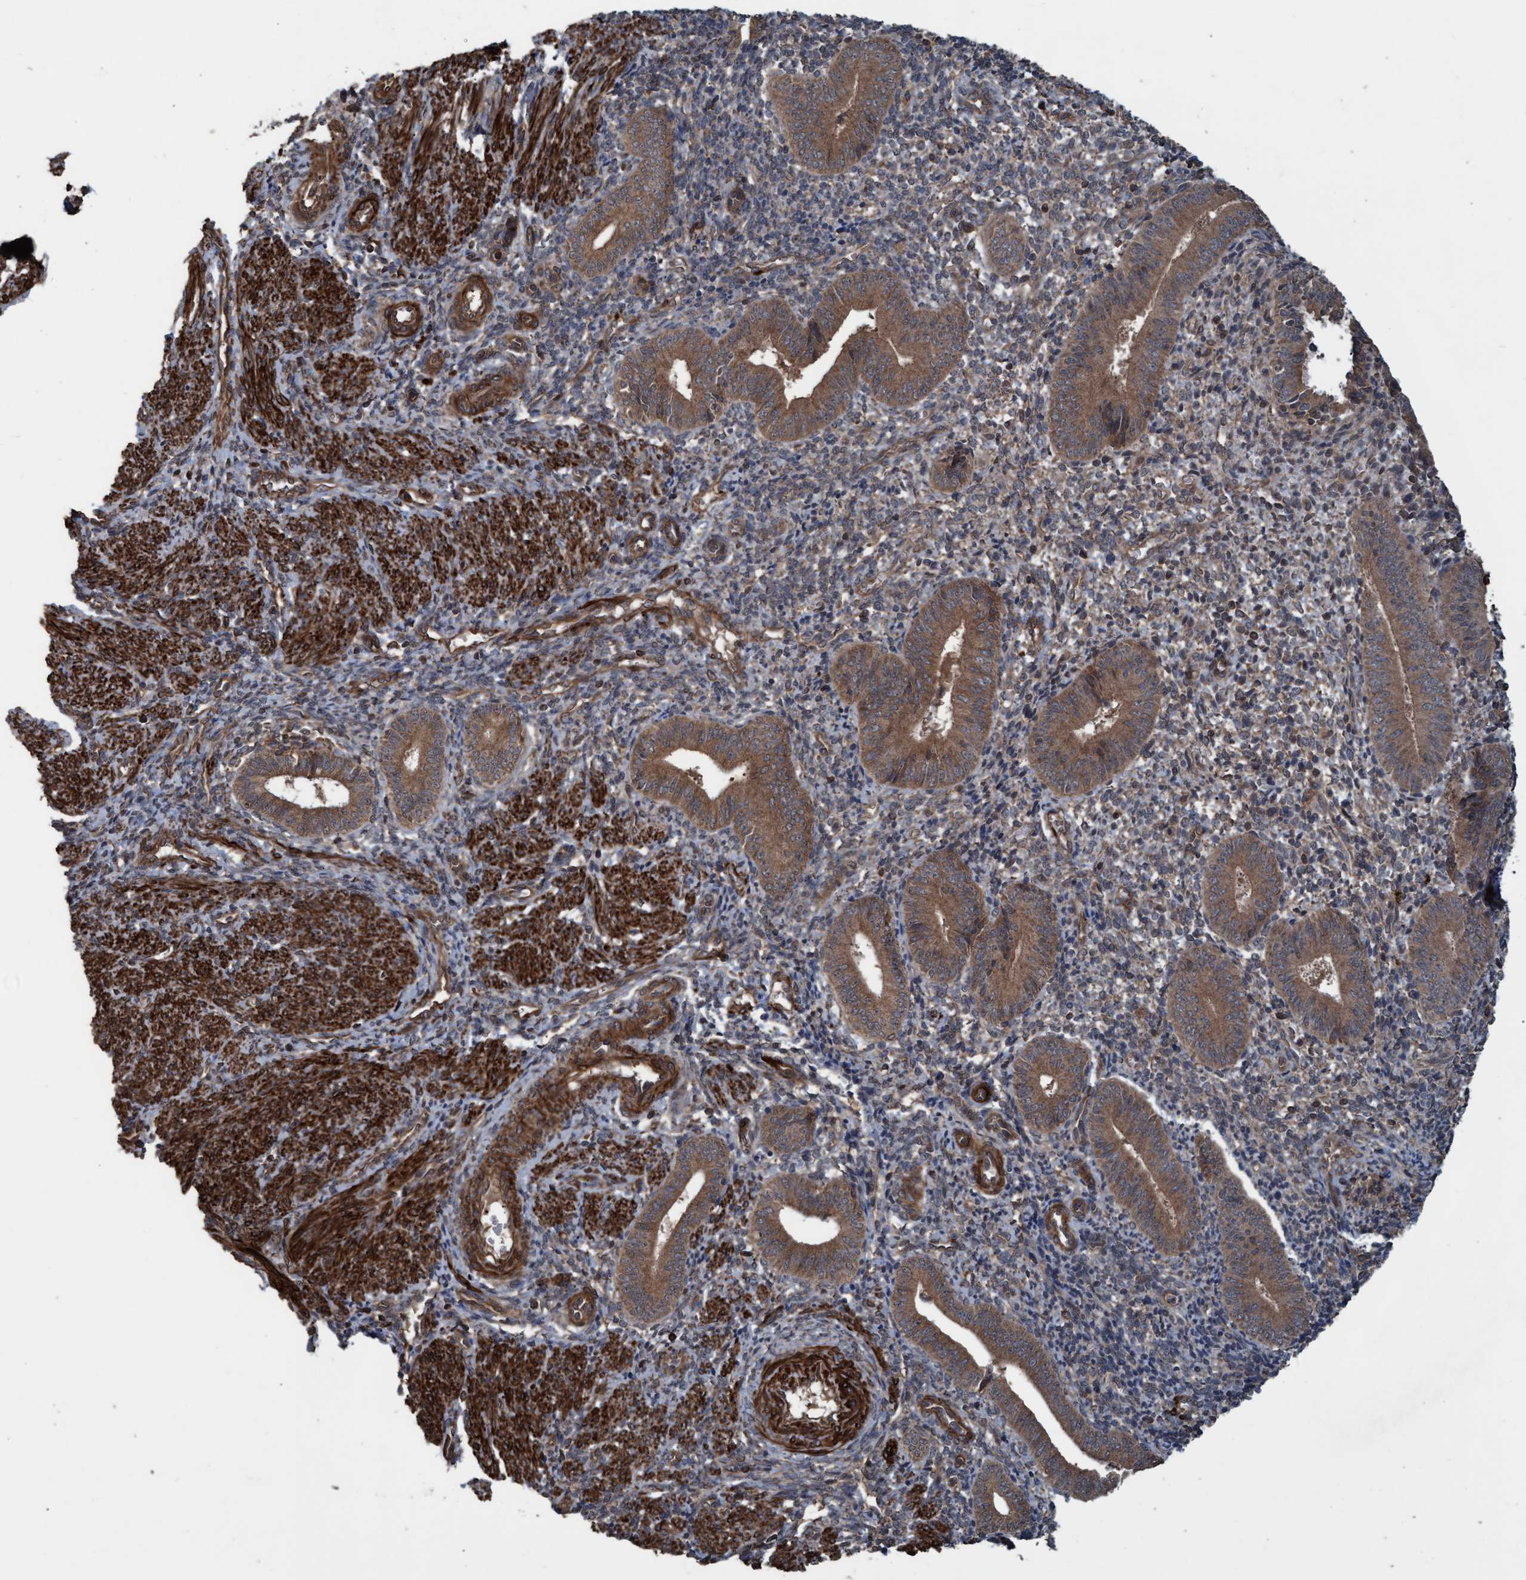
{"staining": {"intensity": "moderate", "quantity": "25%-75%", "location": "cytoplasmic/membranous"}, "tissue": "endometrium", "cell_type": "Cells in endometrial stroma", "image_type": "normal", "snomed": [{"axis": "morphology", "description": "Normal tissue, NOS"}, {"axis": "topography", "description": "Uterus"}, {"axis": "topography", "description": "Endometrium"}], "caption": "Unremarkable endometrium was stained to show a protein in brown. There is medium levels of moderate cytoplasmic/membranous positivity in approximately 25%-75% of cells in endometrial stroma. (DAB (3,3'-diaminobenzidine) = brown stain, brightfield microscopy at high magnification).", "gene": "GGT6", "patient": {"sex": "female", "age": 33}}